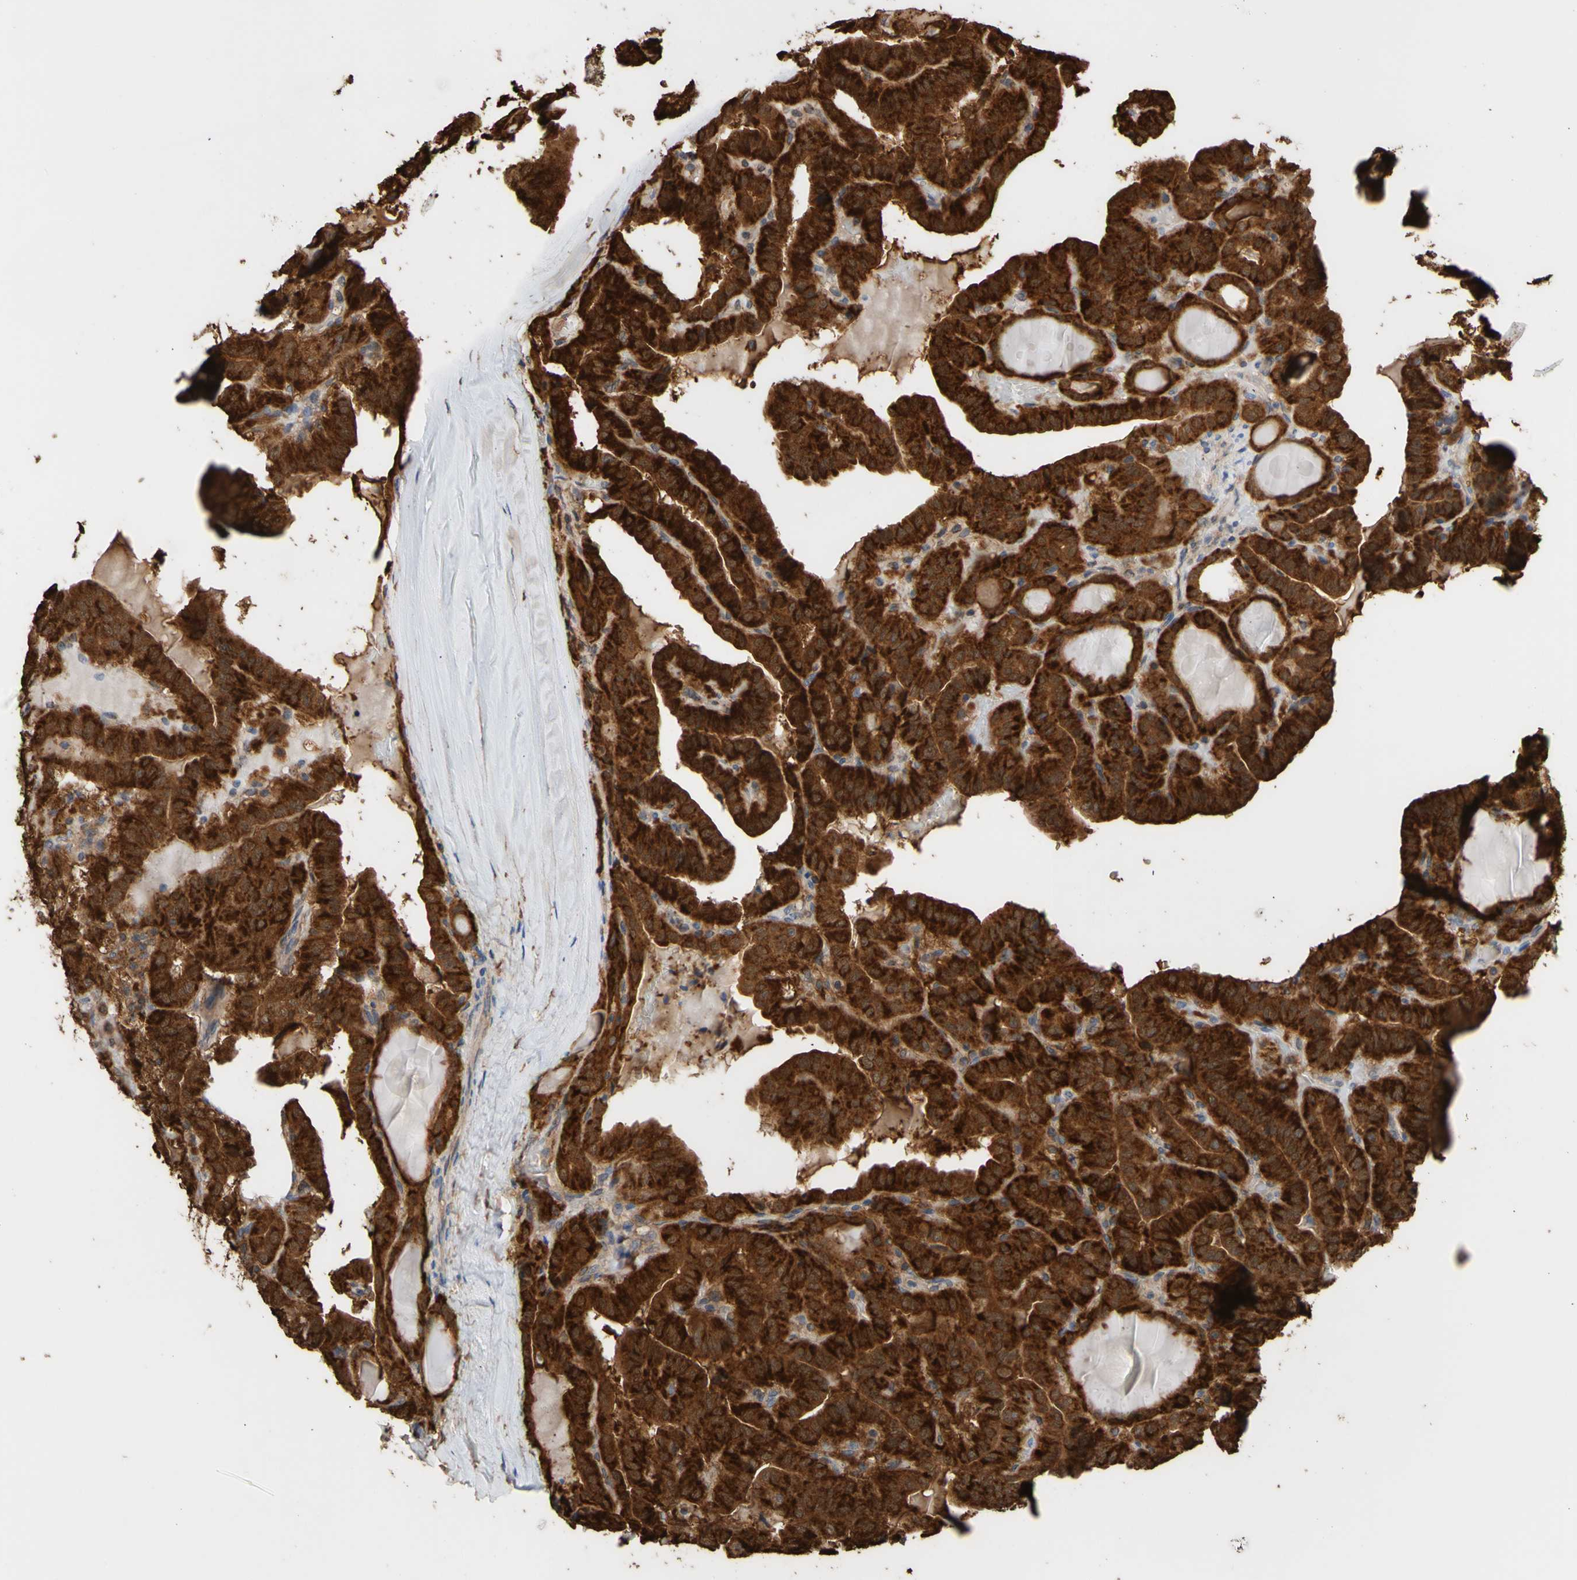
{"staining": {"intensity": "strong", "quantity": ">75%", "location": "cytoplasmic/membranous"}, "tissue": "head and neck cancer", "cell_type": "Tumor cells", "image_type": "cancer", "snomed": [{"axis": "morphology", "description": "Squamous cell carcinoma, NOS"}, {"axis": "topography", "description": "Oral tissue"}, {"axis": "topography", "description": "Head-Neck"}], "caption": "IHC of human head and neck cancer displays high levels of strong cytoplasmic/membranous expression in approximately >75% of tumor cells.", "gene": "ALDH9A1", "patient": {"sex": "female", "age": 50}}